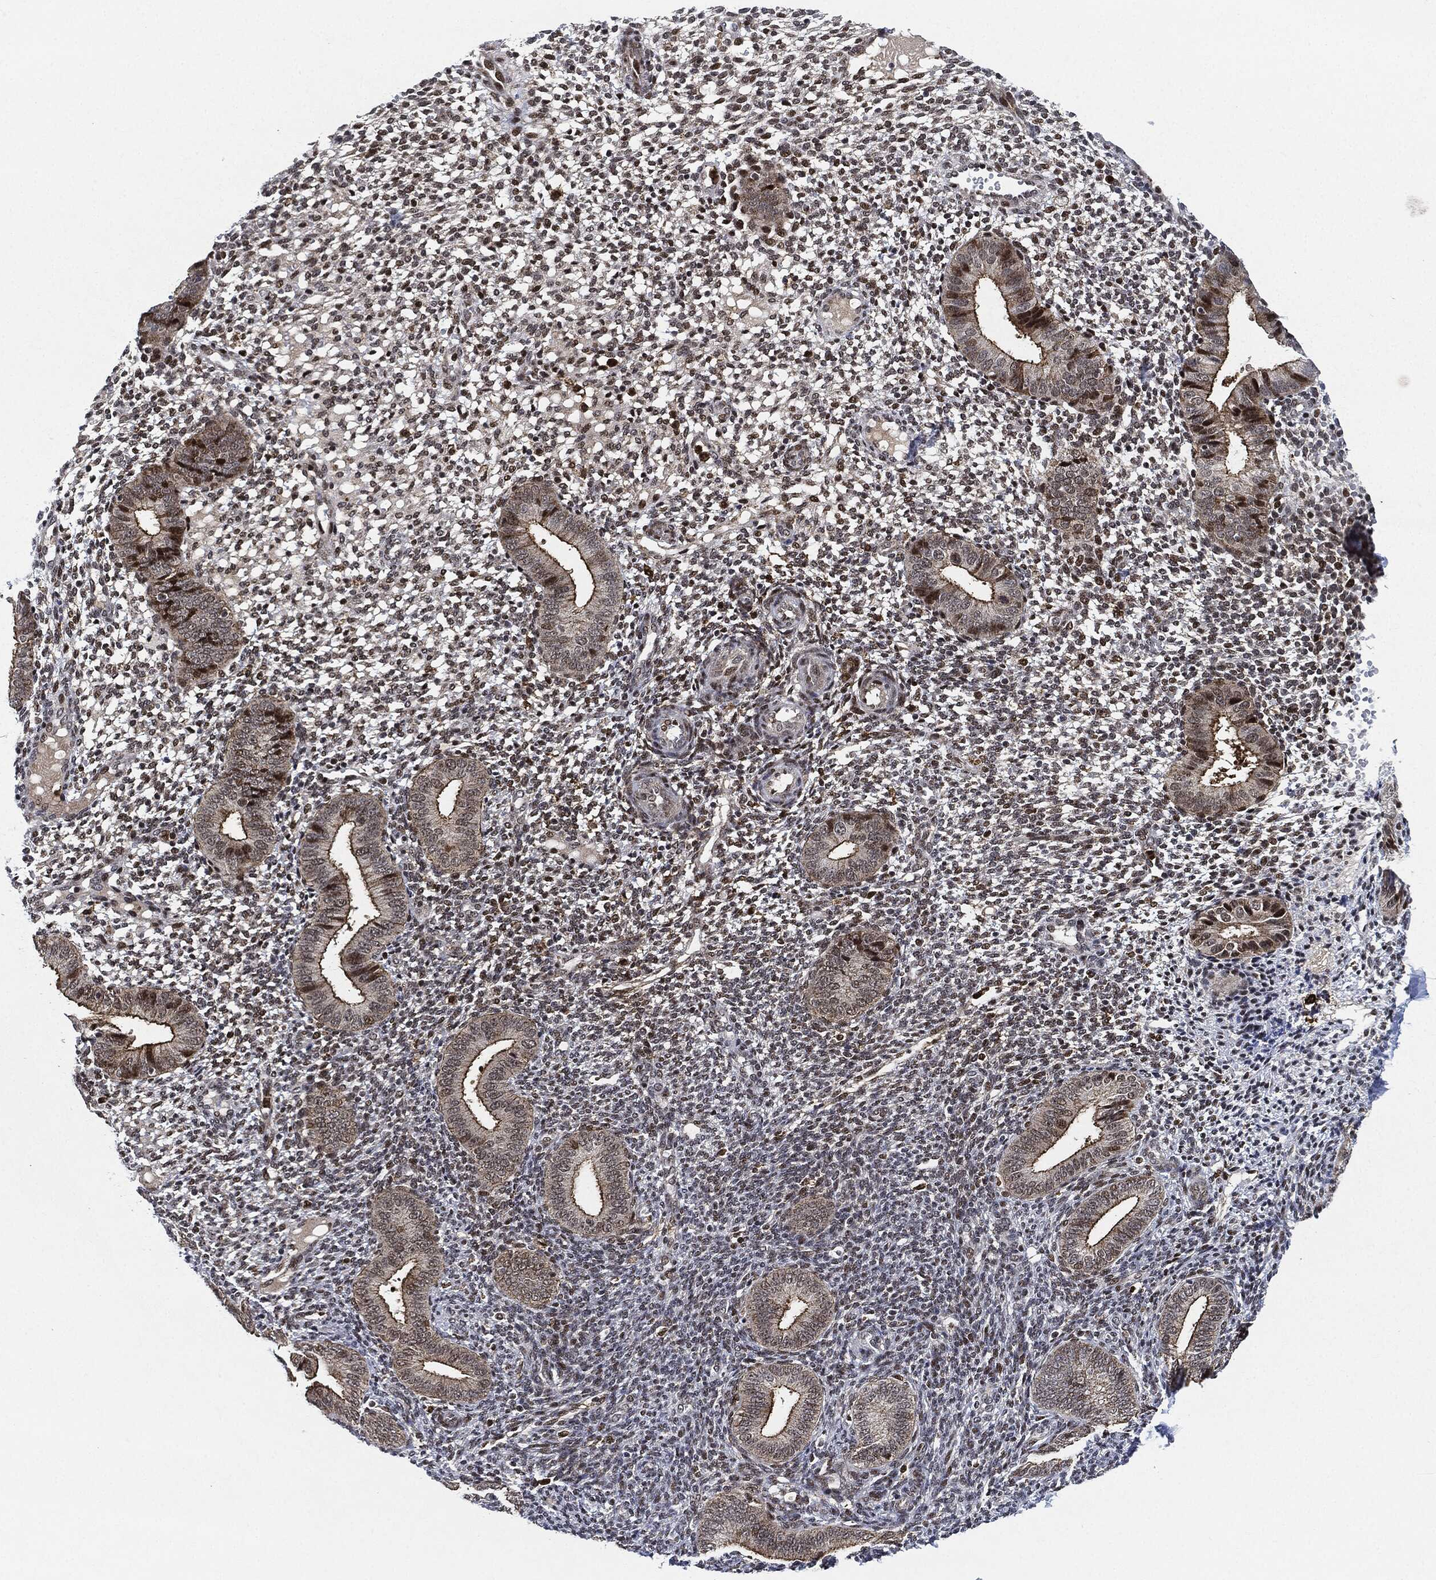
{"staining": {"intensity": "negative", "quantity": "none", "location": "none"}, "tissue": "endometrium", "cell_type": "Cells in endometrial stroma", "image_type": "normal", "snomed": [{"axis": "morphology", "description": "Normal tissue, NOS"}, {"axis": "topography", "description": "Endometrium"}], "caption": "Immunohistochemistry (IHC) of normal human endometrium reveals no expression in cells in endometrial stroma. (DAB IHC with hematoxylin counter stain).", "gene": "NANOS3", "patient": {"sex": "female", "age": 40}}